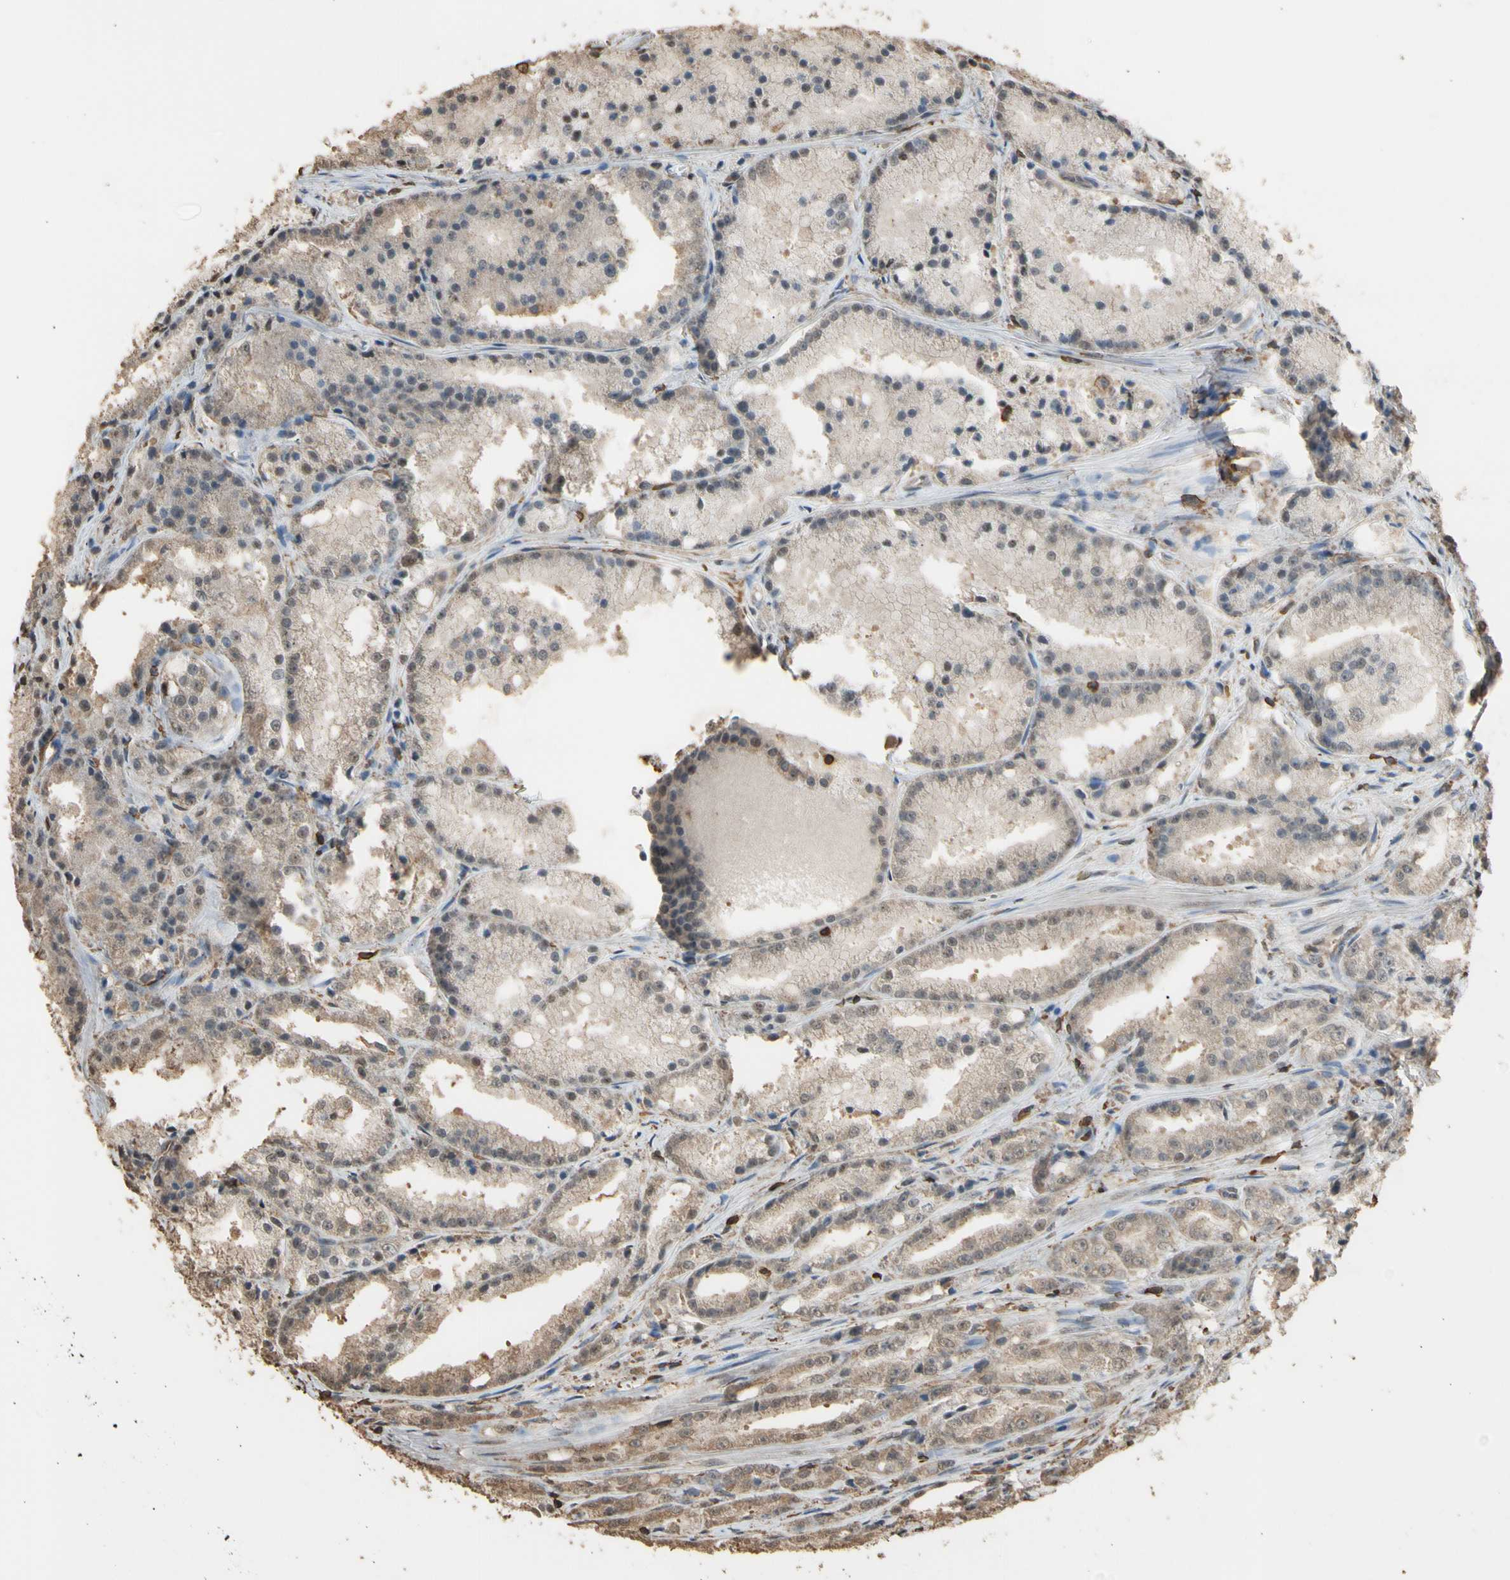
{"staining": {"intensity": "moderate", "quantity": "25%-75%", "location": "cytoplasmic/membranous,nuclear"}, "tissue": "prostate cancer", "cell_type": "Tumor cells", "image_type": "cancer", "snomed": [{"axis": "morphology", "description": "Adenocarcinoma, Low grade"}, {"axis": "topography", "description": "Prostate"}], "caption": "Human prostate cancer stained for a protein (brown) shows moderate cytoplasmic/membranous and nuclear positive expression in approximately 25%-75% of tumor cells.", "gene": "TNFSF13B", "patient": {"sex": "male", "age": 64}}